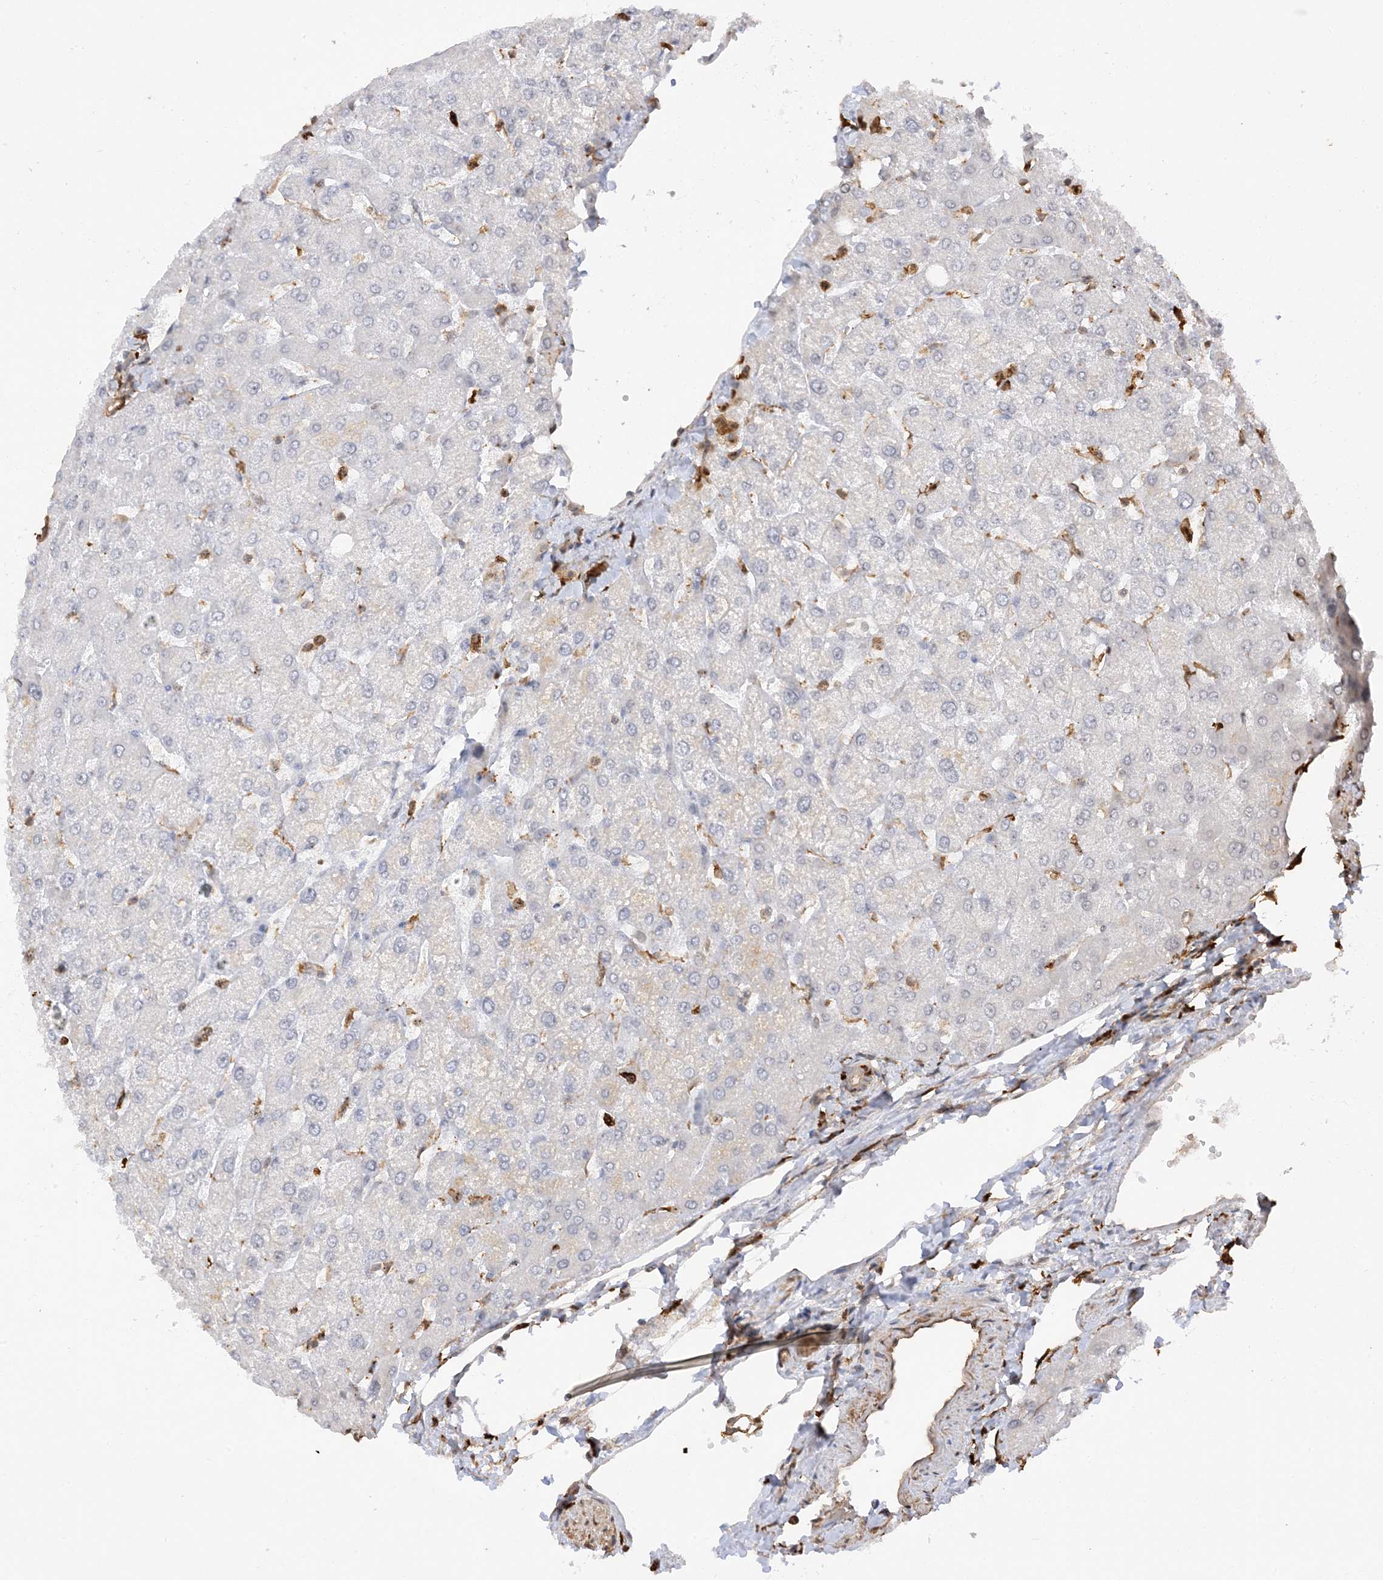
{"staining": {"intensity": "negative", "quantity": "none", "location": "none"}, "tissue": "liver", "cell_type": "Cholangiocytes", "image_type": "normal", "snomed": [{"axis": "morphology", "description": "Normal tissue, NOS"}, {"axis": "topography", "description": "Liver"}], "caption": "Immunohistochemistry (IHC) micrograph of normal human liver stained for a protein (brown), which displays no positivity in cholangiocytes.", "gene": "PHACTR2", "patient": {"sex": "female", "age": 54}}